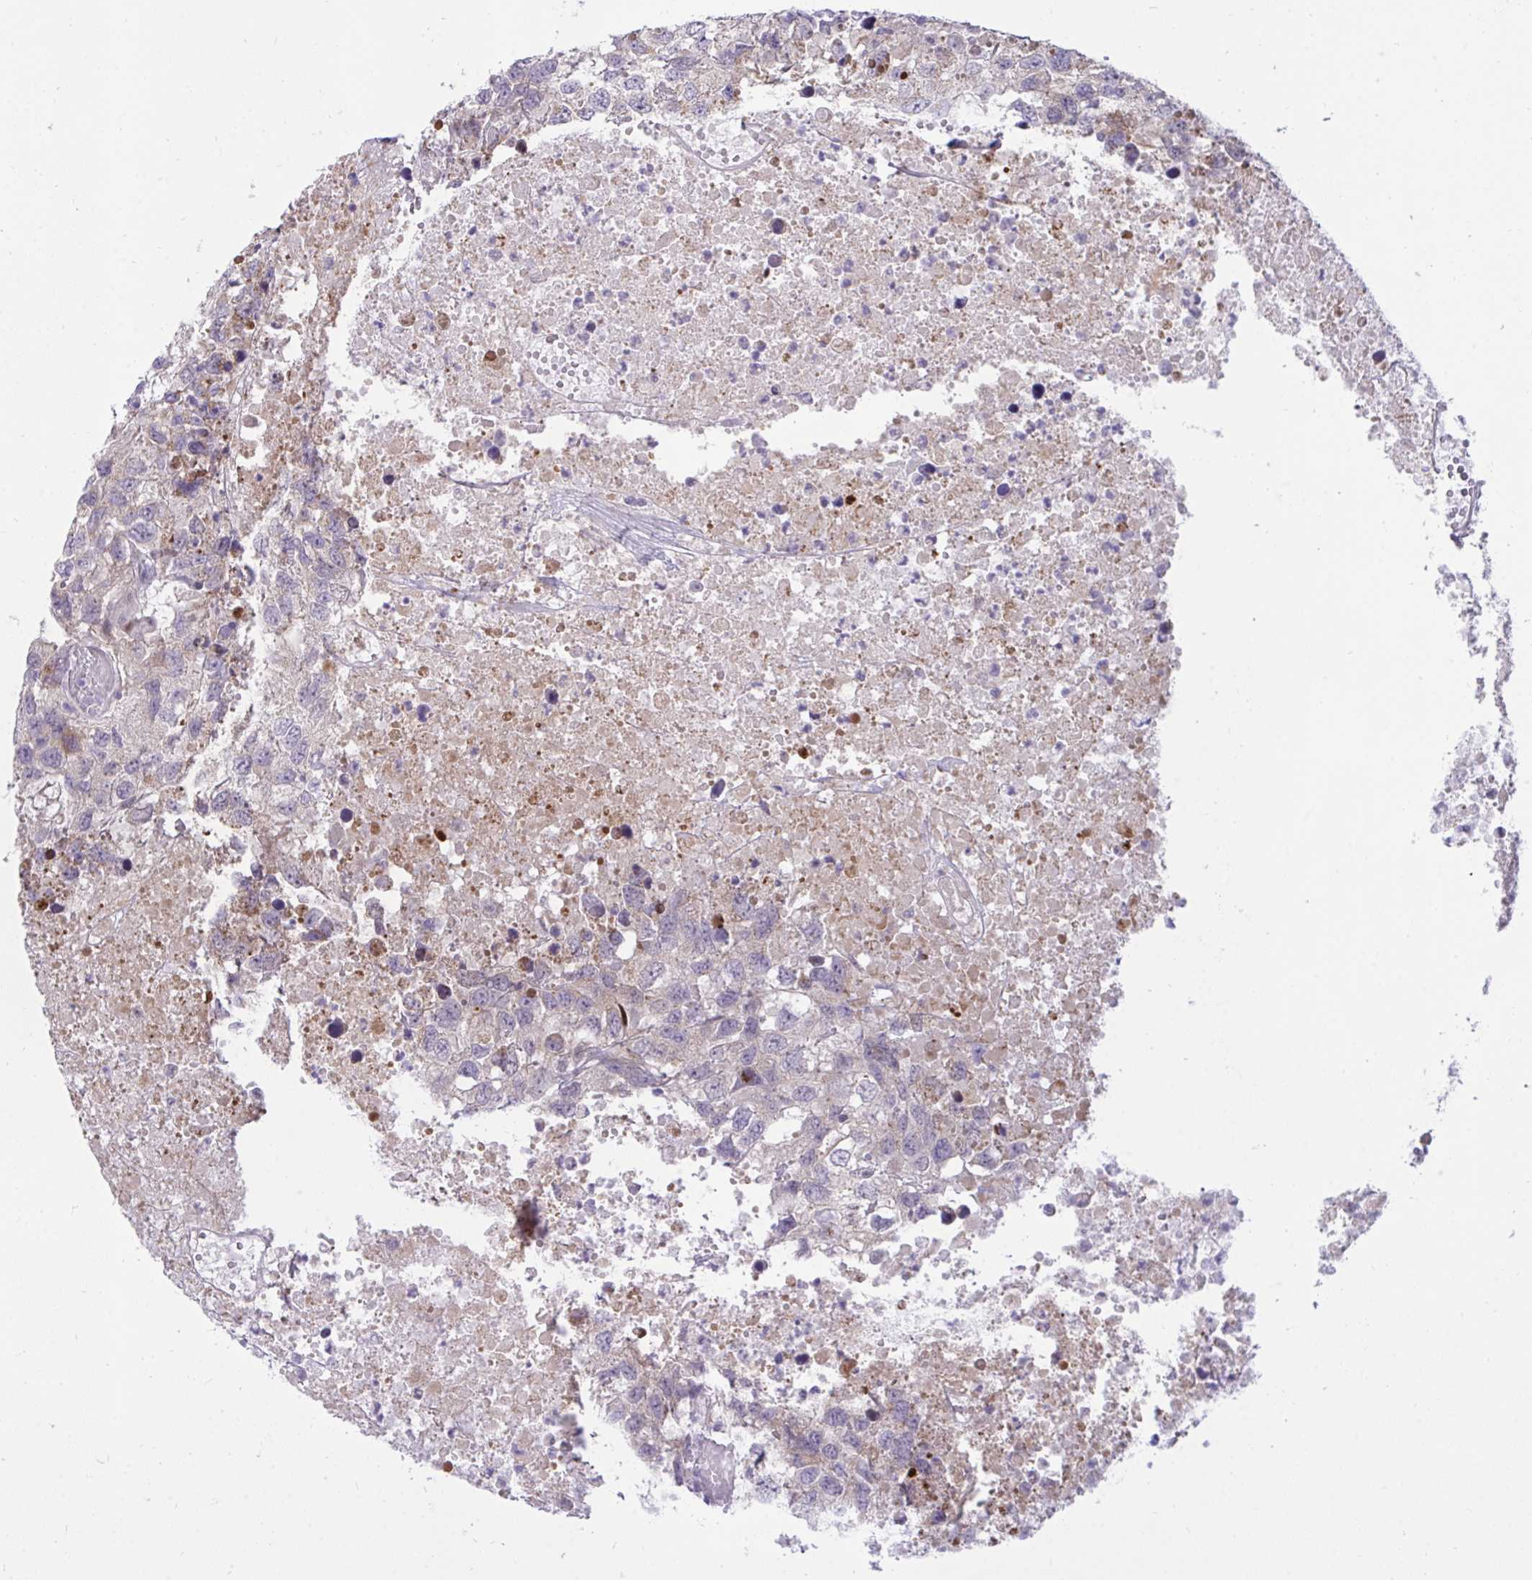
{"staining": {"intensity": "negative", "quantity": "none", "location": "none"}, "tissue": "testis cancer", "cell_type": "Tumor cells", "image_type": "cancer", "snomed": [{"axis": "morphology", "description": "Carcinoma, Embryonal, NOS"}, {"axis": "topography", "description": "Testis"}], "caption": "A high-resolution image shows IHC staining of embryonal carcinoma (testis), which demonstrates no significant positivity in tumor cells.", "gene": "EPOP", "patient": {"sex": "male", "age": 83}}